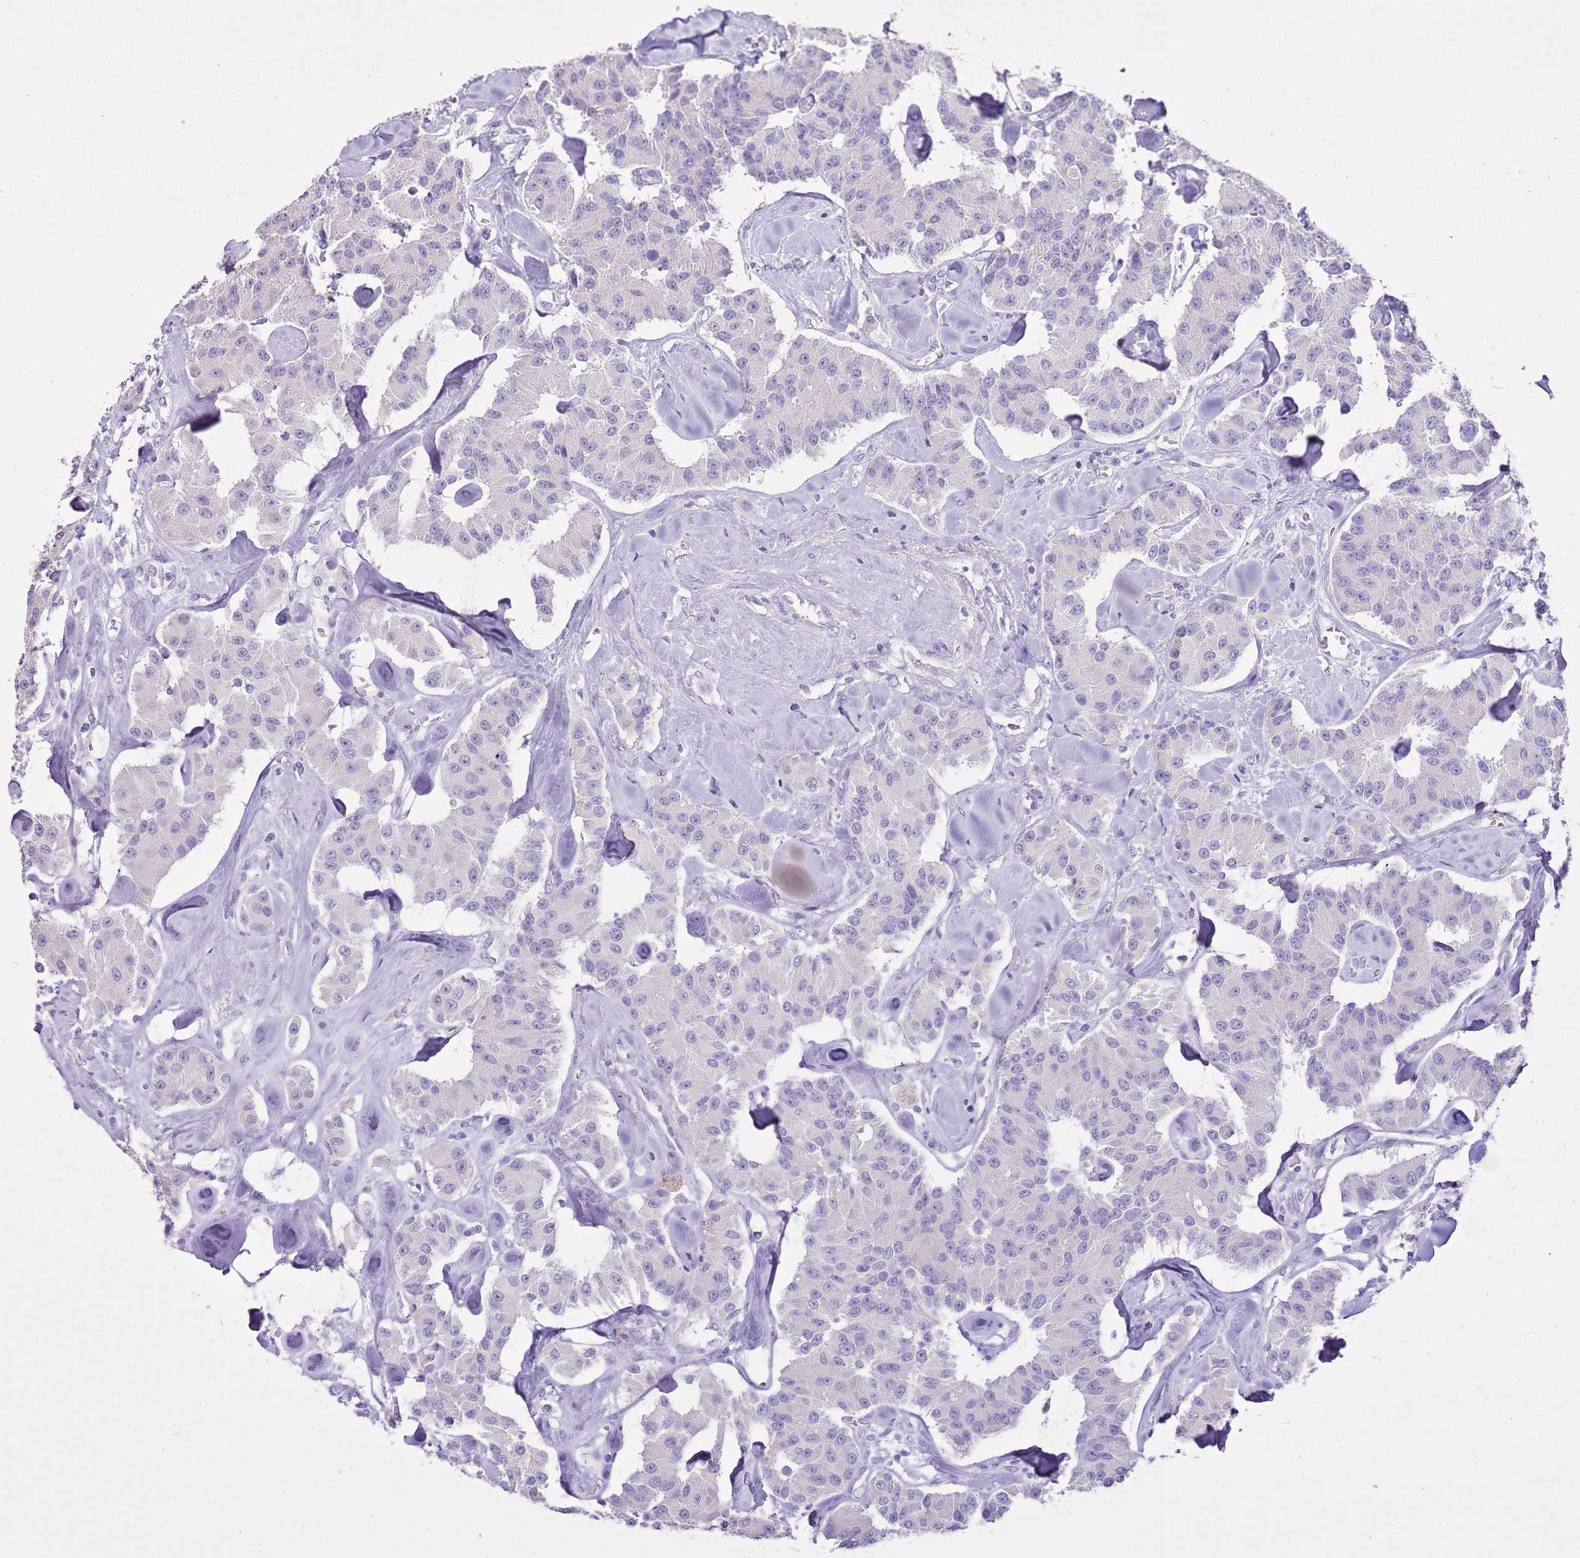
{"staining": {"intensity": "negative", "quantity": "none", "location": "none"}, "tissue": "carcinoid", "cell_type": "Tumor cells", "image_type": "cancer", "snomed": [{"axis": "morphology", "description": "Carcinoid, malignant, NOS"}, {"axis": "topography", "description": "Pancreas"}], "caption": "IHC of malignant carcinoid shows no staining in tumor cells. (Brightfield microscopy of DAB IHC at high magnification).", "gene": "XPO7", "patient": {"sex": "male", "age": 41}}